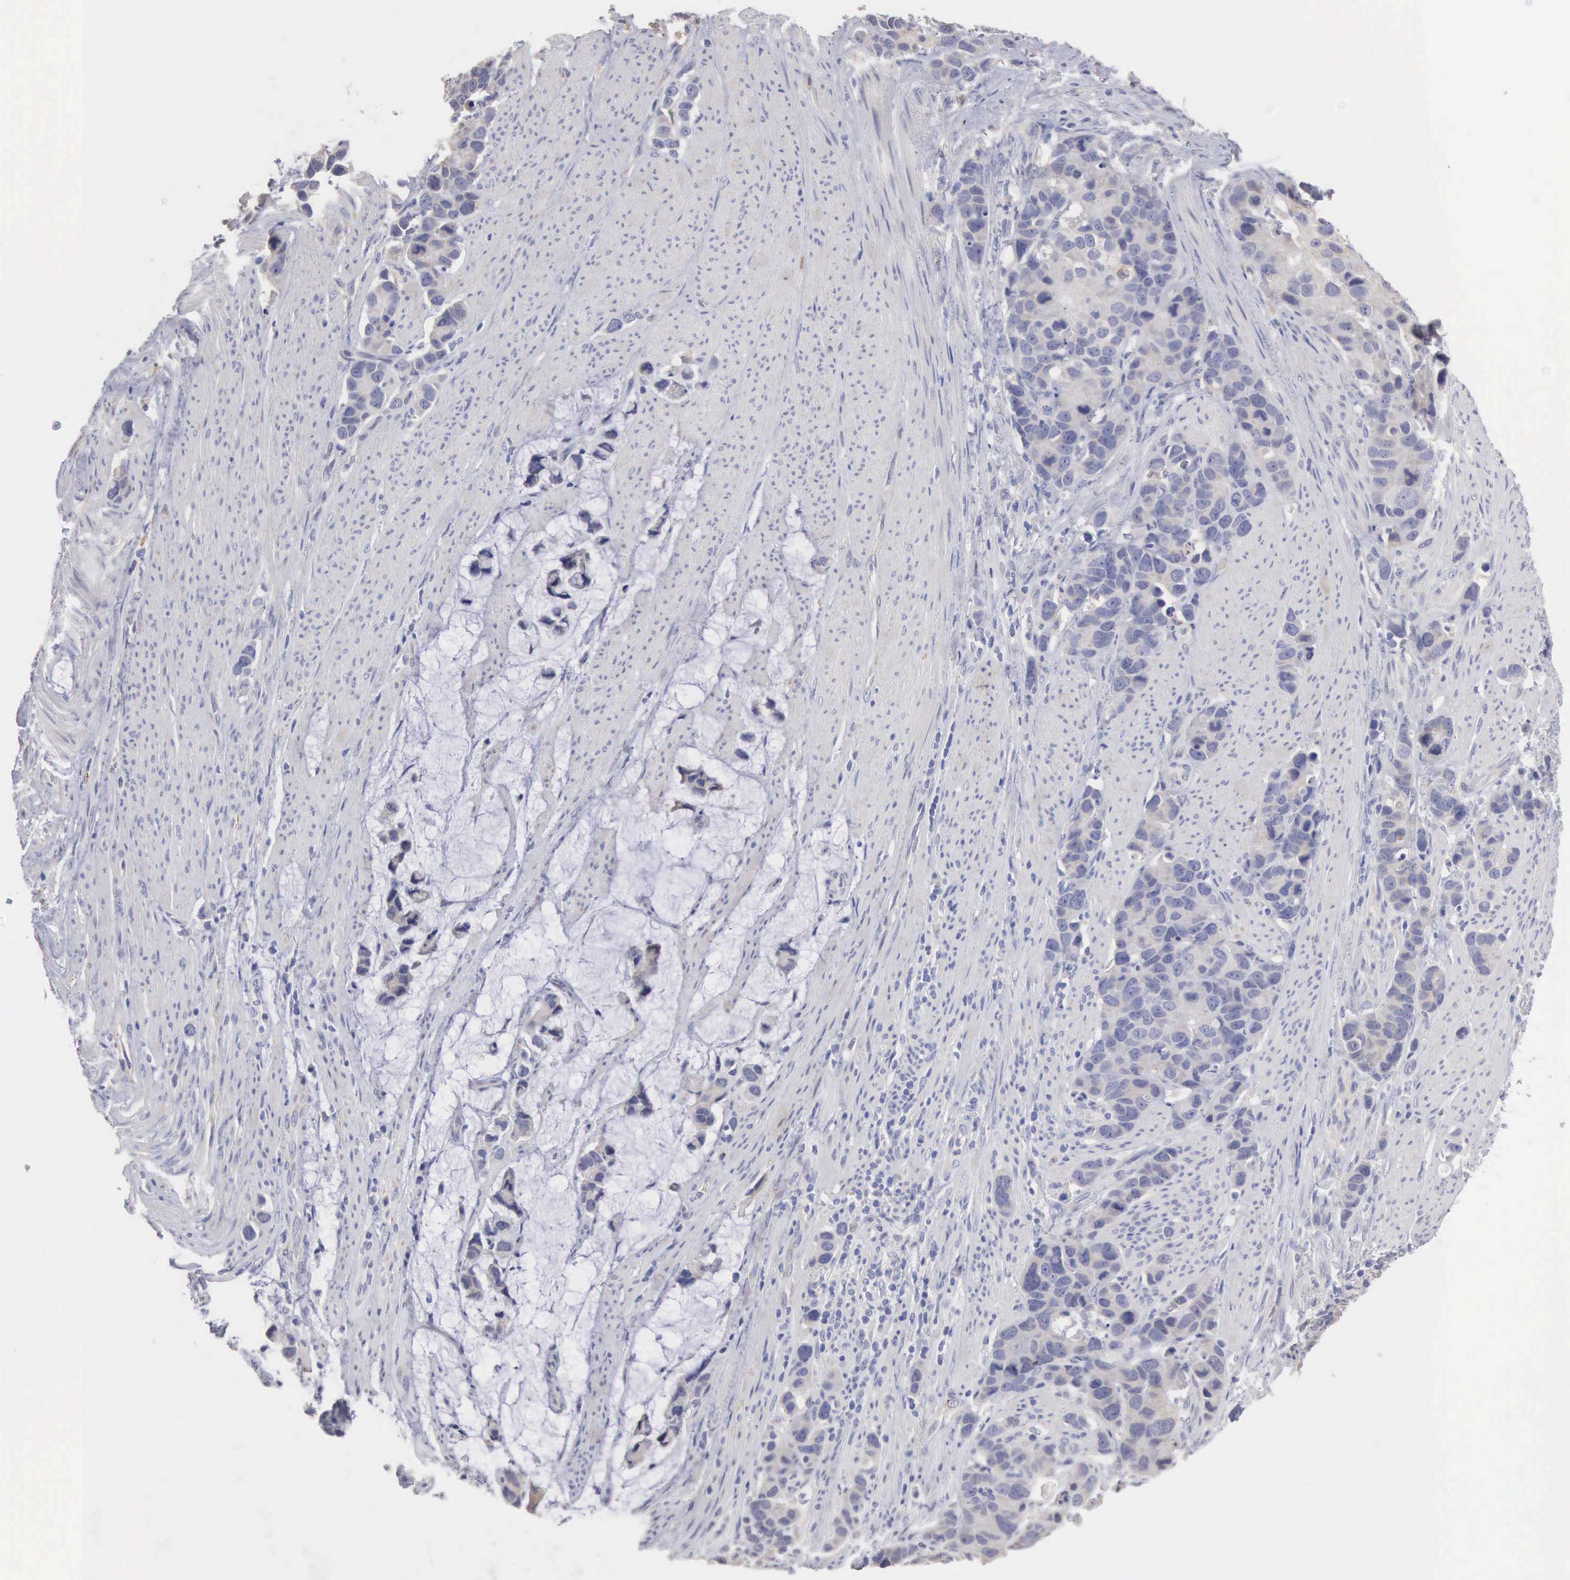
{"staining": {"intensity": "negative", "quantity": "none", "location": "none"}, "tissue": "stomach cancer", "cell_type": "Tumor cells", "image_type": "cancer", "snomed": [{"axis": "morphology", "description": "Adenocarcinoma, NOS"}, {"axis": "topography", "description": "Stomach, upper"}], "caption": "Photomicrograph shows no protein positivity in tumor cells of adenocarcinoma (stomach) tissue. (DAB IHC visualized using brightfield microscopy, high magnification).", "gene": "LIN52", "patient": {"sex": "male", "age": 71}}